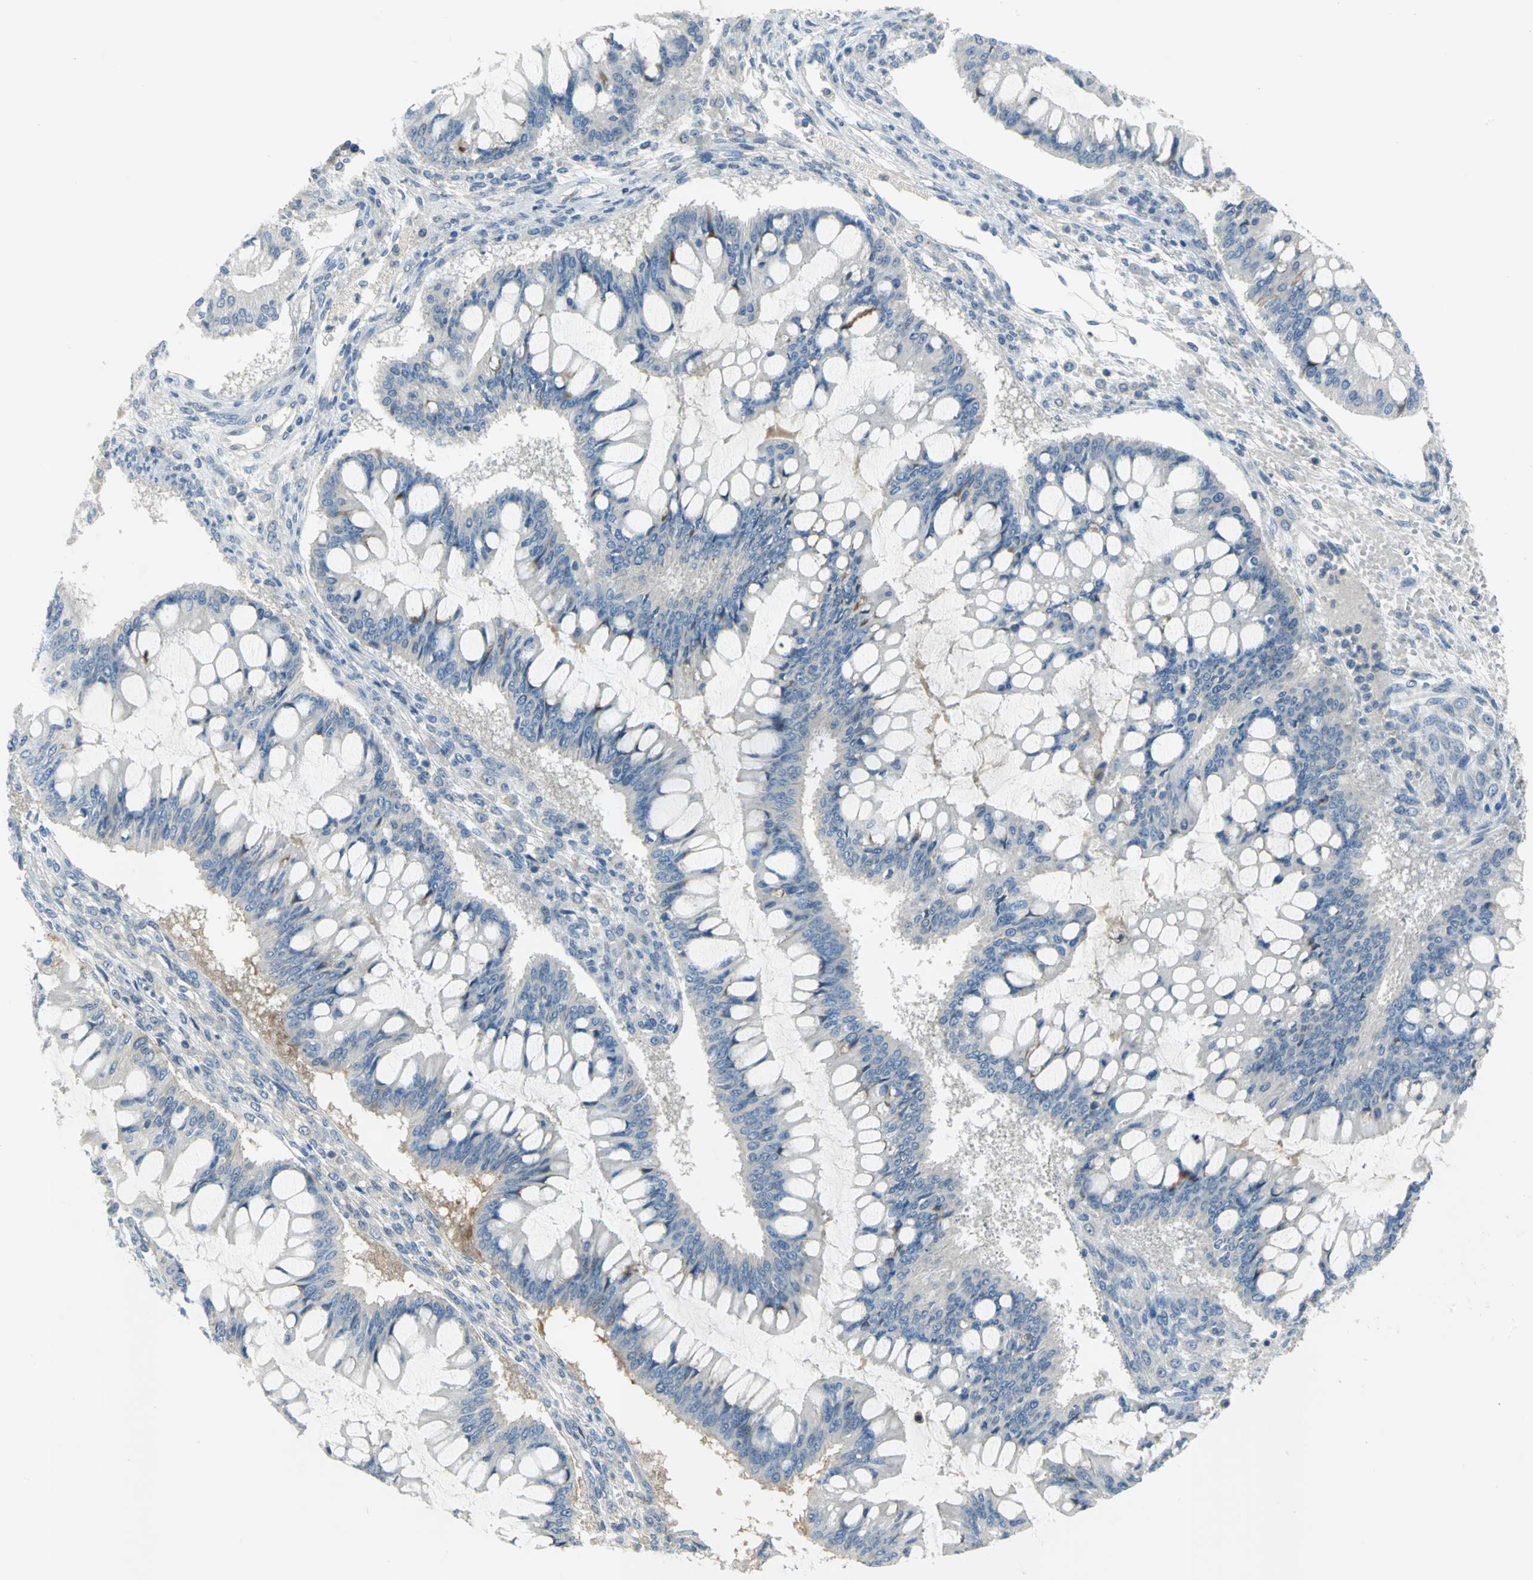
{"staining": {"intensity": "negative", "quantity": "none", "location": "none"}, "tissue": "ovarian cancer", "cell_type": "Tumor cells", "image_type": "cancer", "snomed": [{"axis": "morphology", "description": "Cystadenocarcinoma, mucinous, NOS"}, {"axis": "topography", "description": "Ovary"}], "caption": "Histopathology image shows no significant protein positivity in tumor cells of ovarian mucinous cystadenocarcinoma.", "gene": "ZIC1", "patient": {"sex": "female", "age": 73}}